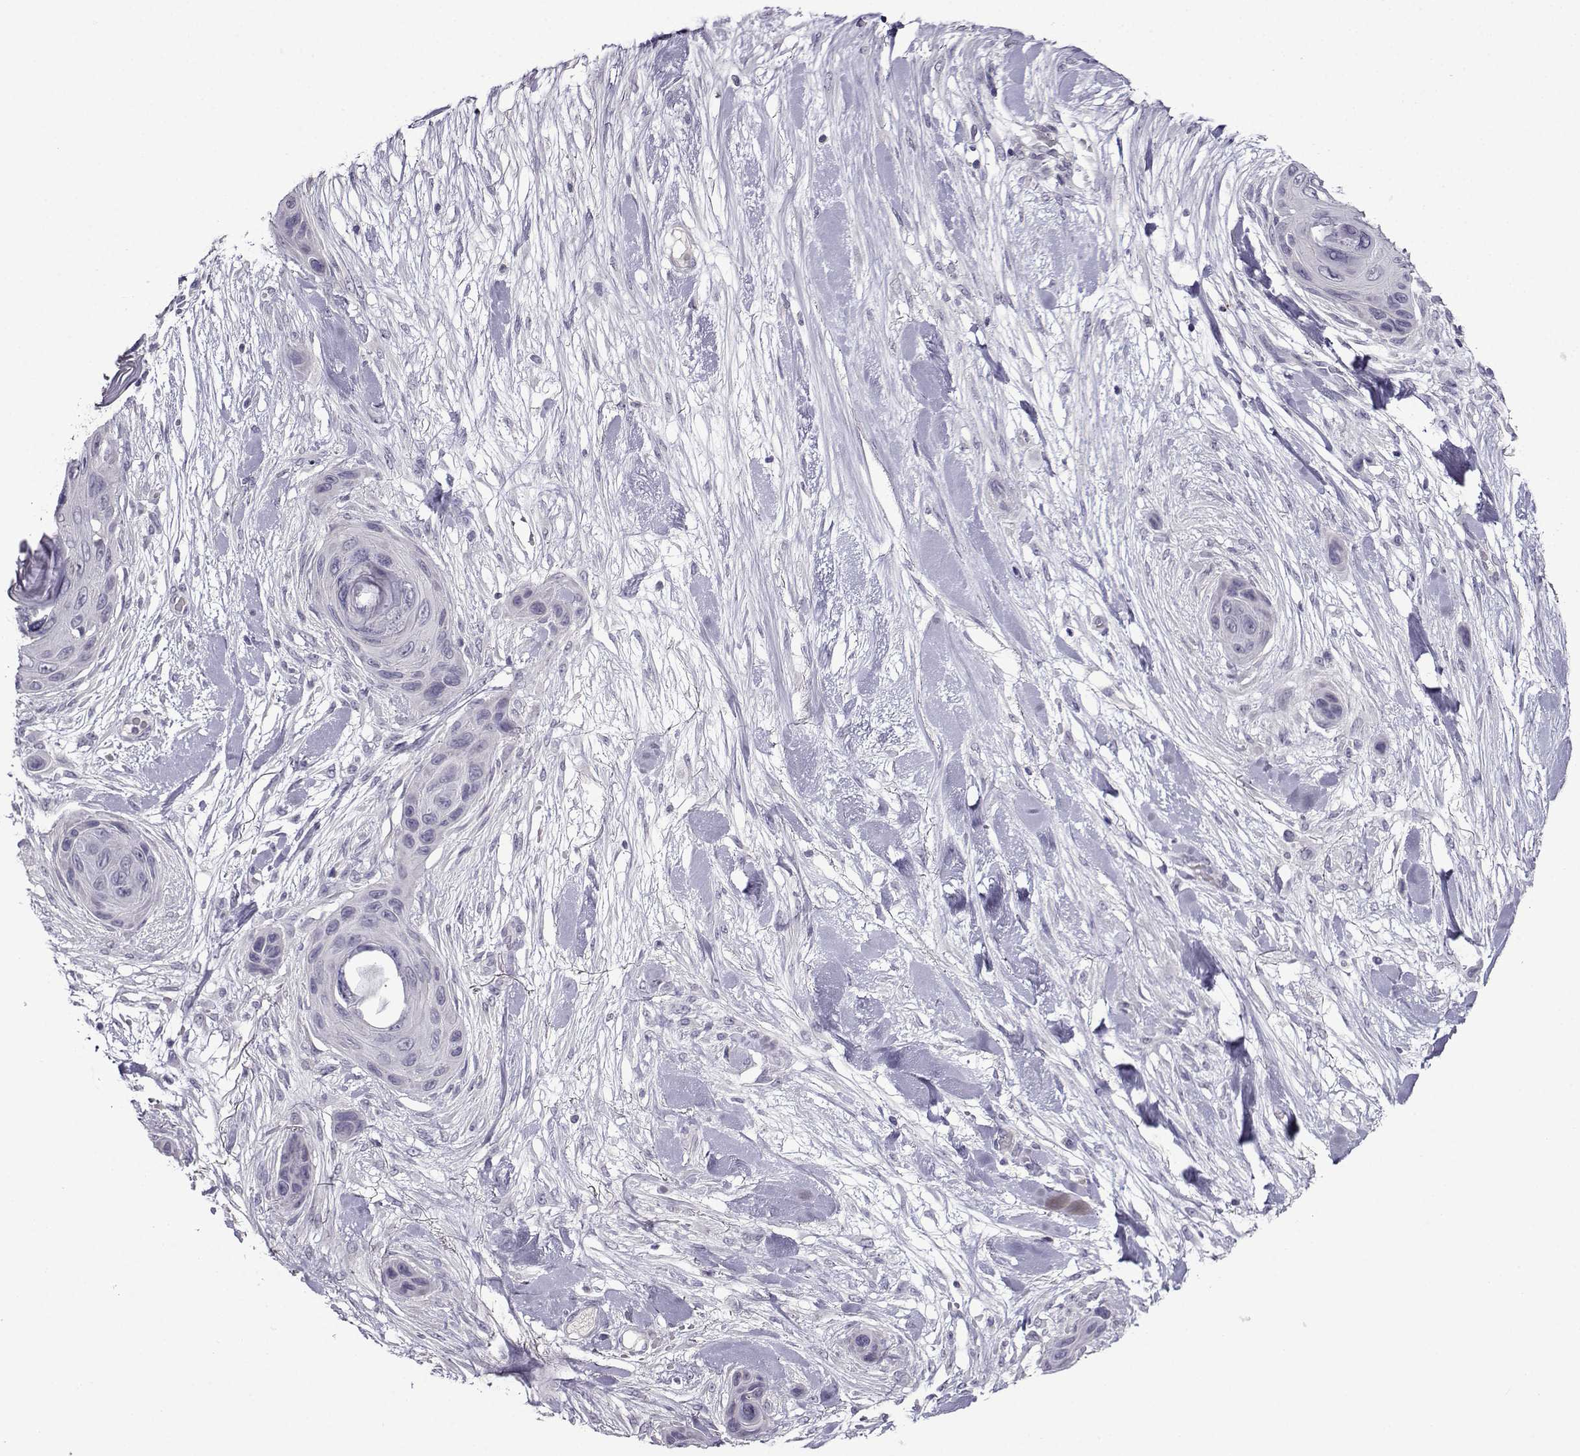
{"staining": {"intensity": "negative", "quantity": "none", "location": "none"}, "tissue": "skin cancer", "cell_type": "Tumor cells", "image_type": "cancer", "snomed": [{"axis": "morphology", "description": "Squamous cell carcinoma, NOS"}, {"axis": "topography", "description": "Skin"}], "caption": "Tumor cells are negative for brown protein staining in skin cancer (squamous cell carcinoma).", "gene": "CRYBB1", "patient": {"sex": "male", "age": 82}}